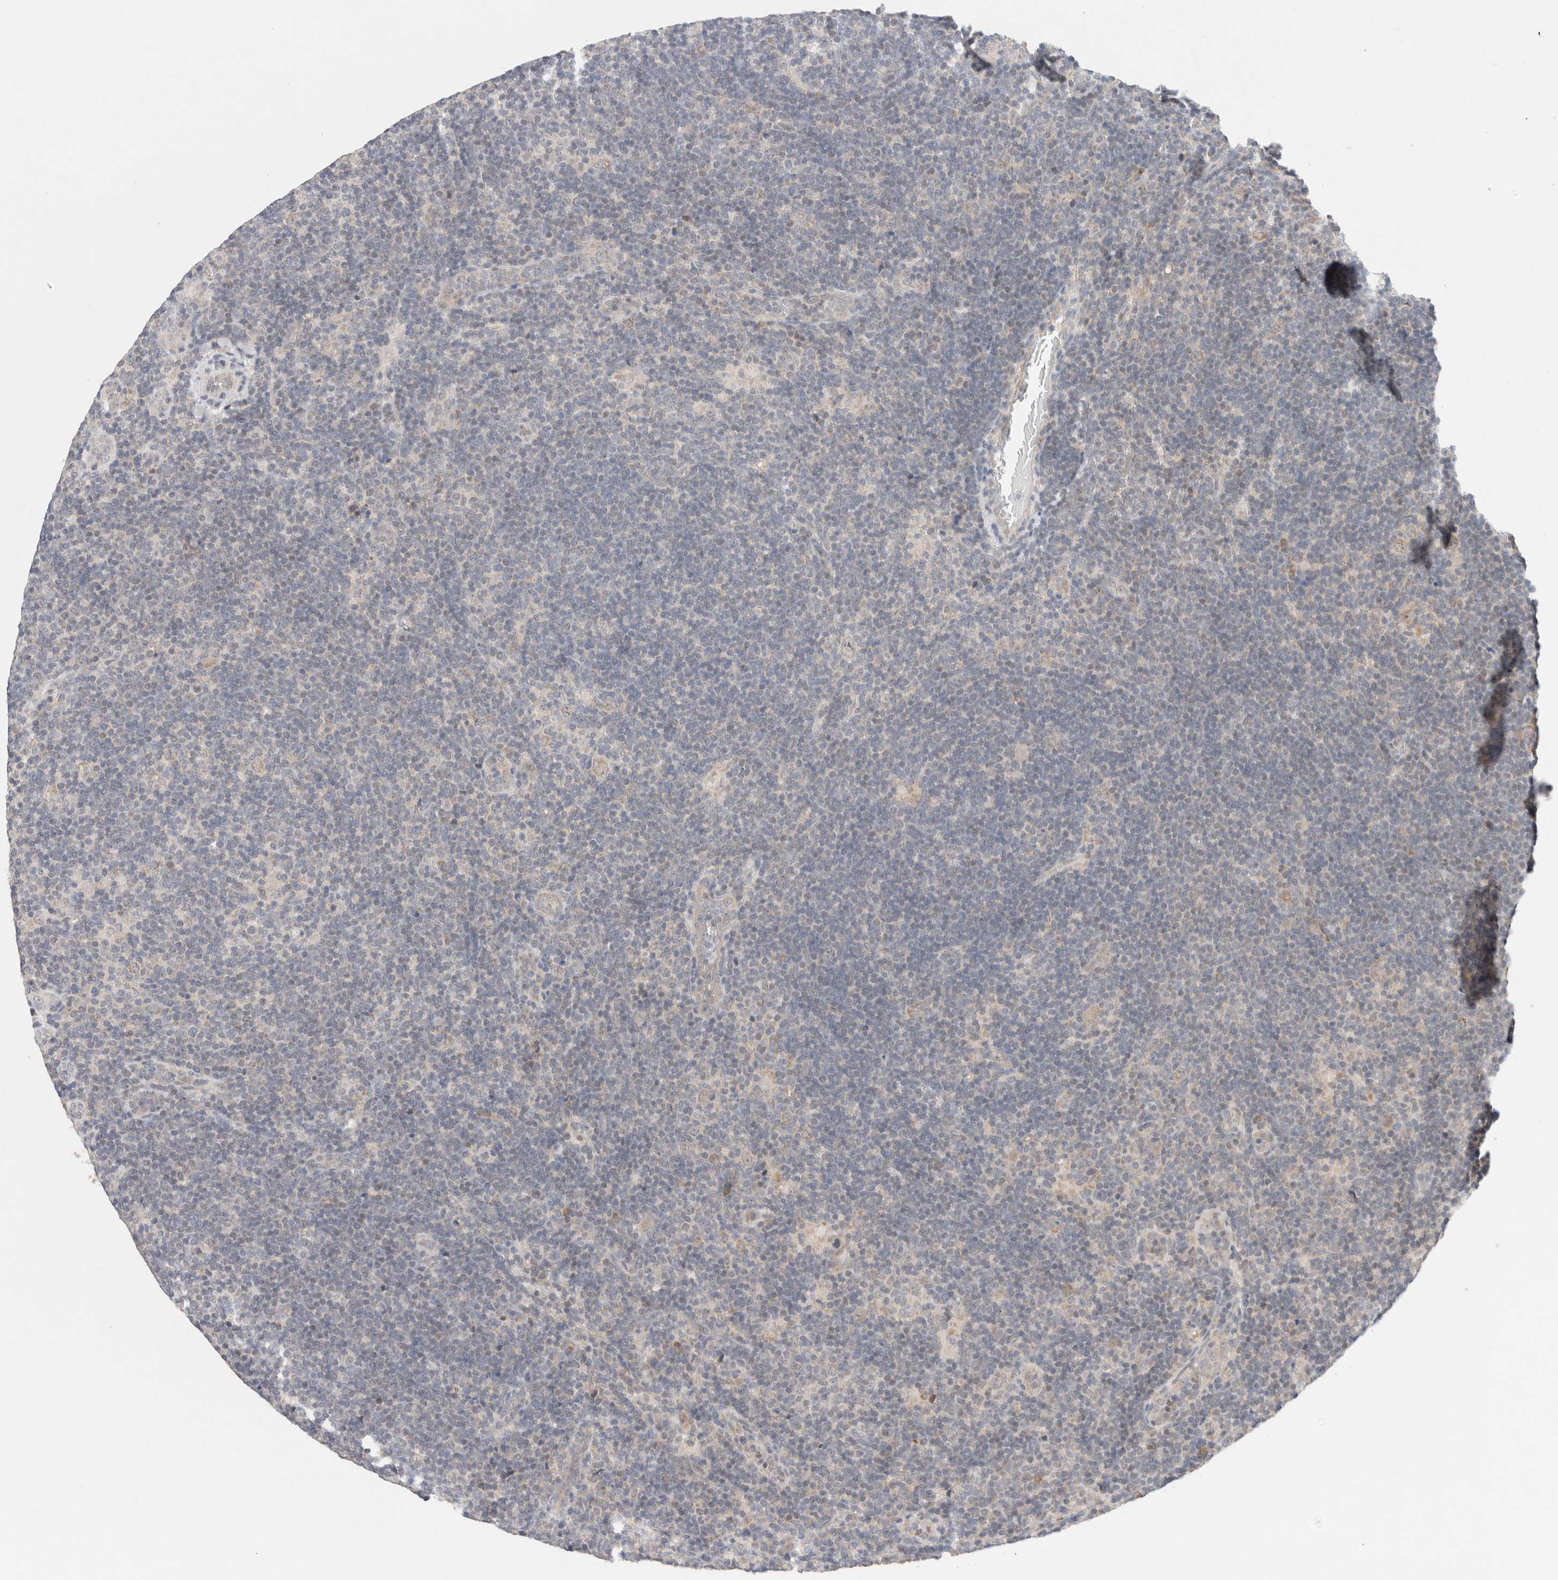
{"staining": {"intensity": "weak", "quantity": "25%-75%", "location": "cytoplasmic/membranous"}, "tissue": "lymphoma", "cell_type": "Tumor cells", "image_type": "cancer", "snomed": [{"axis": "morphology", "description": "Hodgkin's disease, NOS"}, {"axis": "topography", "description": "Lymph node"}], "caption": "Lymphoma was stained to show a protein in brown. There is low levels of weak cytoplasmic/membranous expression in about 25%-75% of tumor cells.", "gene": "ERI3", "patient": {"sex": "female", "age": 57}}